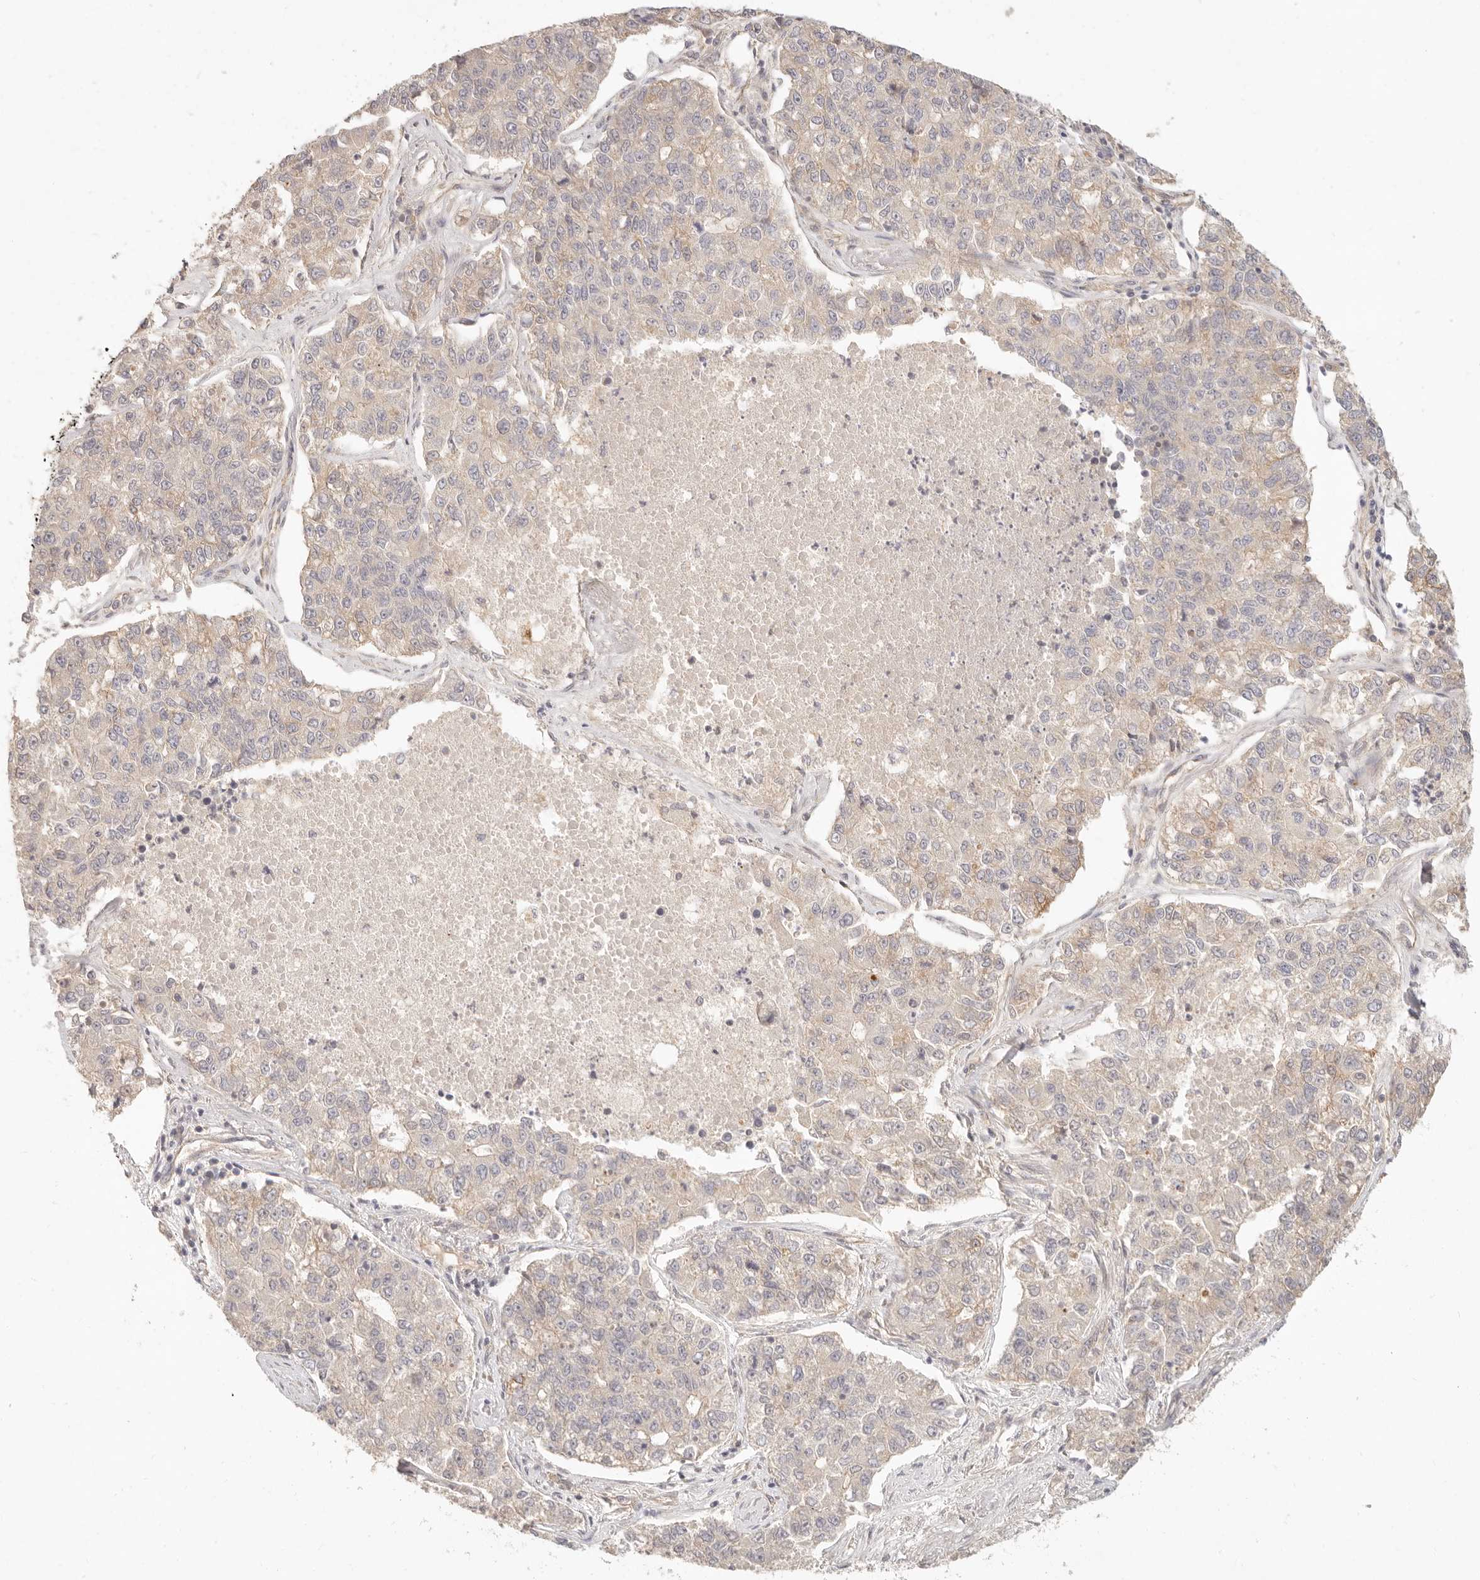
{"staining": {"intensity": "negative", "quantity": "none", "location": "none"}, "tissue": "lung cancer", "cell_type": "Tumor cells", "image_type": "cancer", "snomed": [{"axis": "morphology", "description": "Adenocarcinoma, NOS"}, {"axis": "topography", "description": "Lung"}], "caption": "Photomicrograph shows no protein positivity in tumor cells of adenocarcinoma (lung) tissue. (DAB immunohistochemistry (IHC), high magnification).", "gene": "PPP1R3B", "patient": {"sex": "male", "age": 49}}